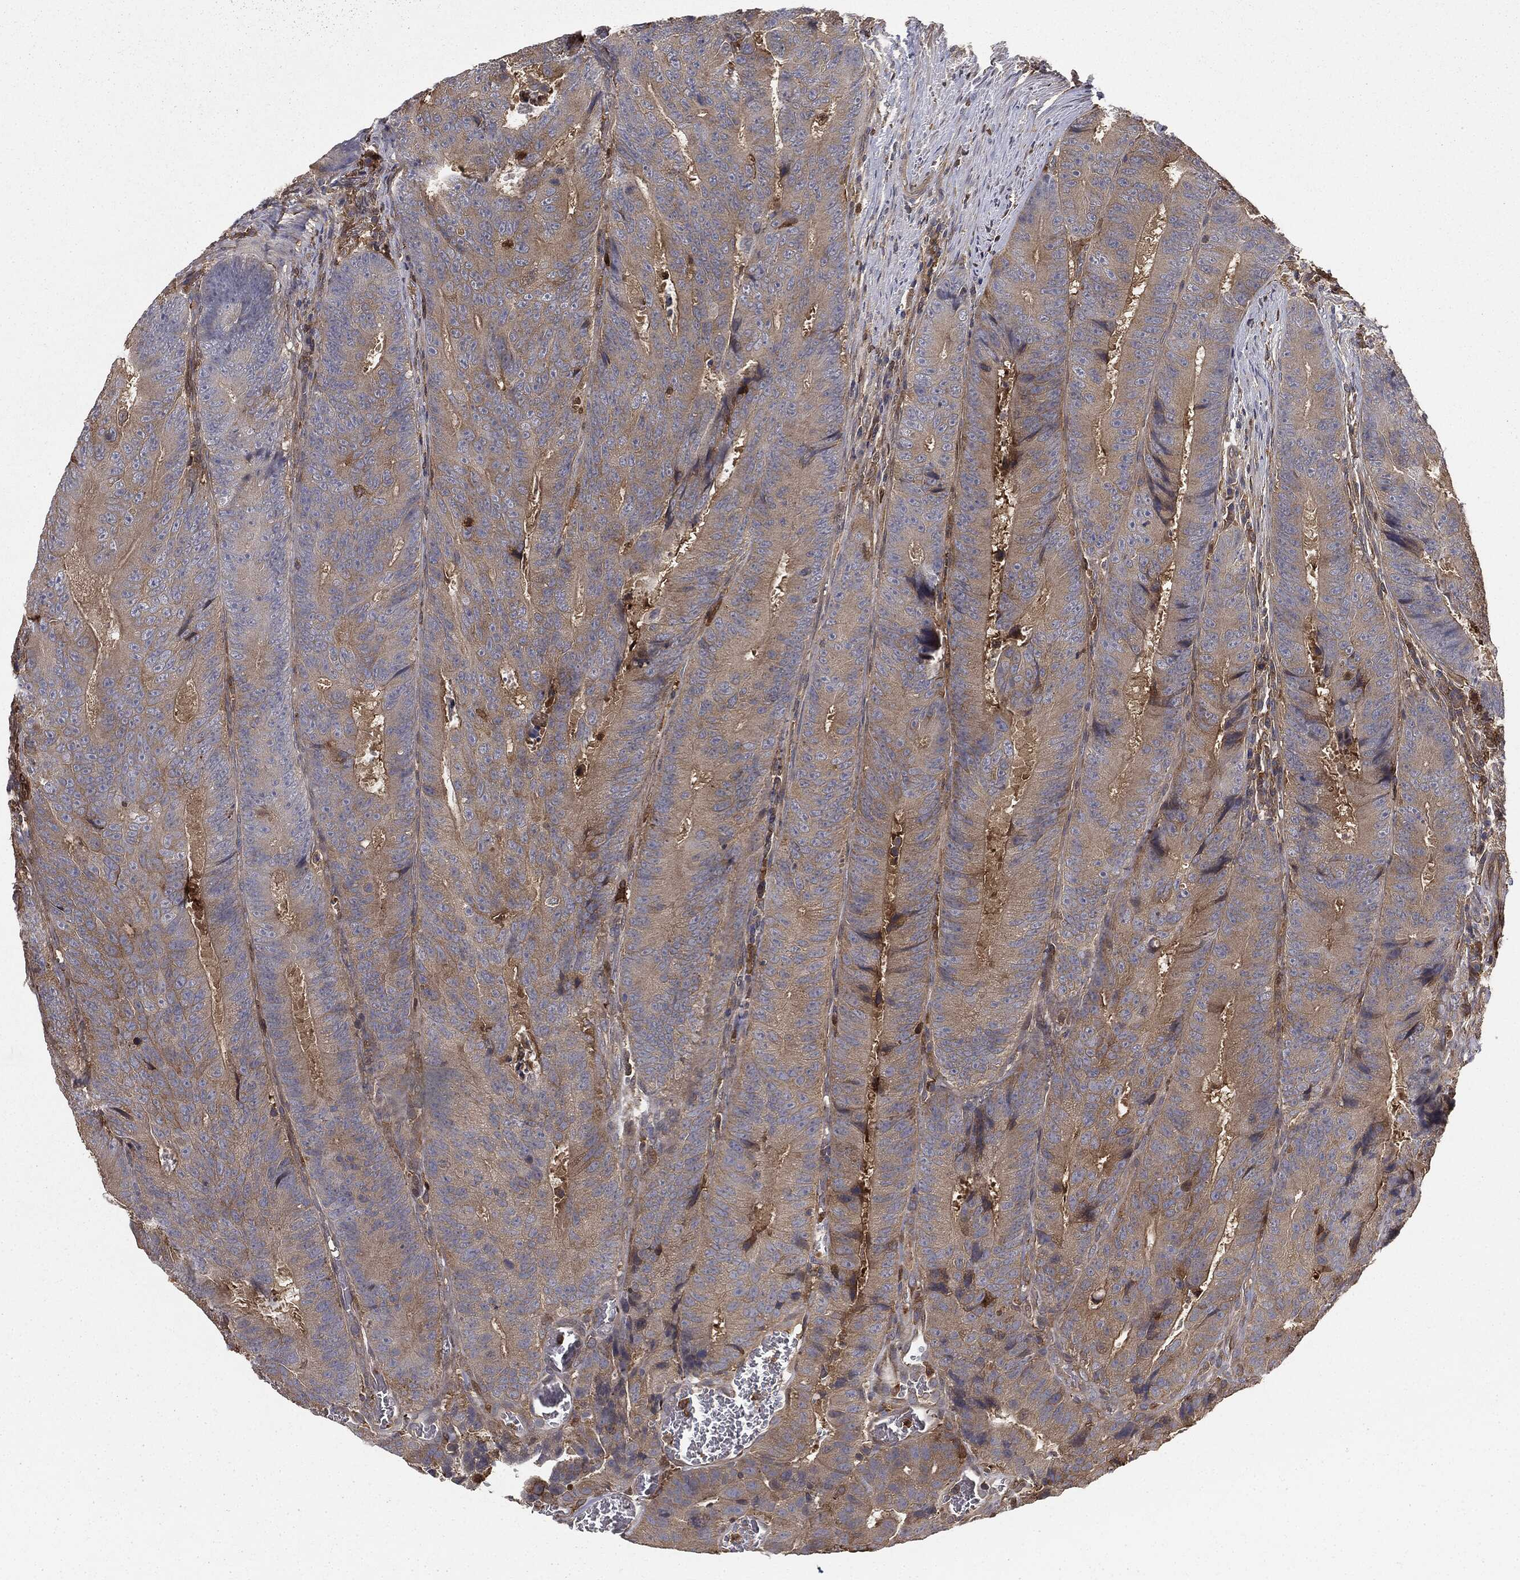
{"staining": {"intensity": "moderate", "quantity": "<25%", "location": "cytoplasmic/membranous"}, "tissue": "colorectal cancer", "cell_type": "Tumor cells", "image_type": "cancer", "snomed": [{"axis": "morphology", "description": "Adenocarcinoma, NOS"}, {"axis": "topography", "description": "Colon"}], "caption": "Moderate cytoplasmic/membranous positivity for a protein is identified in approximately <25% of tumor cells of colorectal cancer using immunohistochemistry.", "gene": "GNB5", "patient": {"sex": "female", "age": 48}}